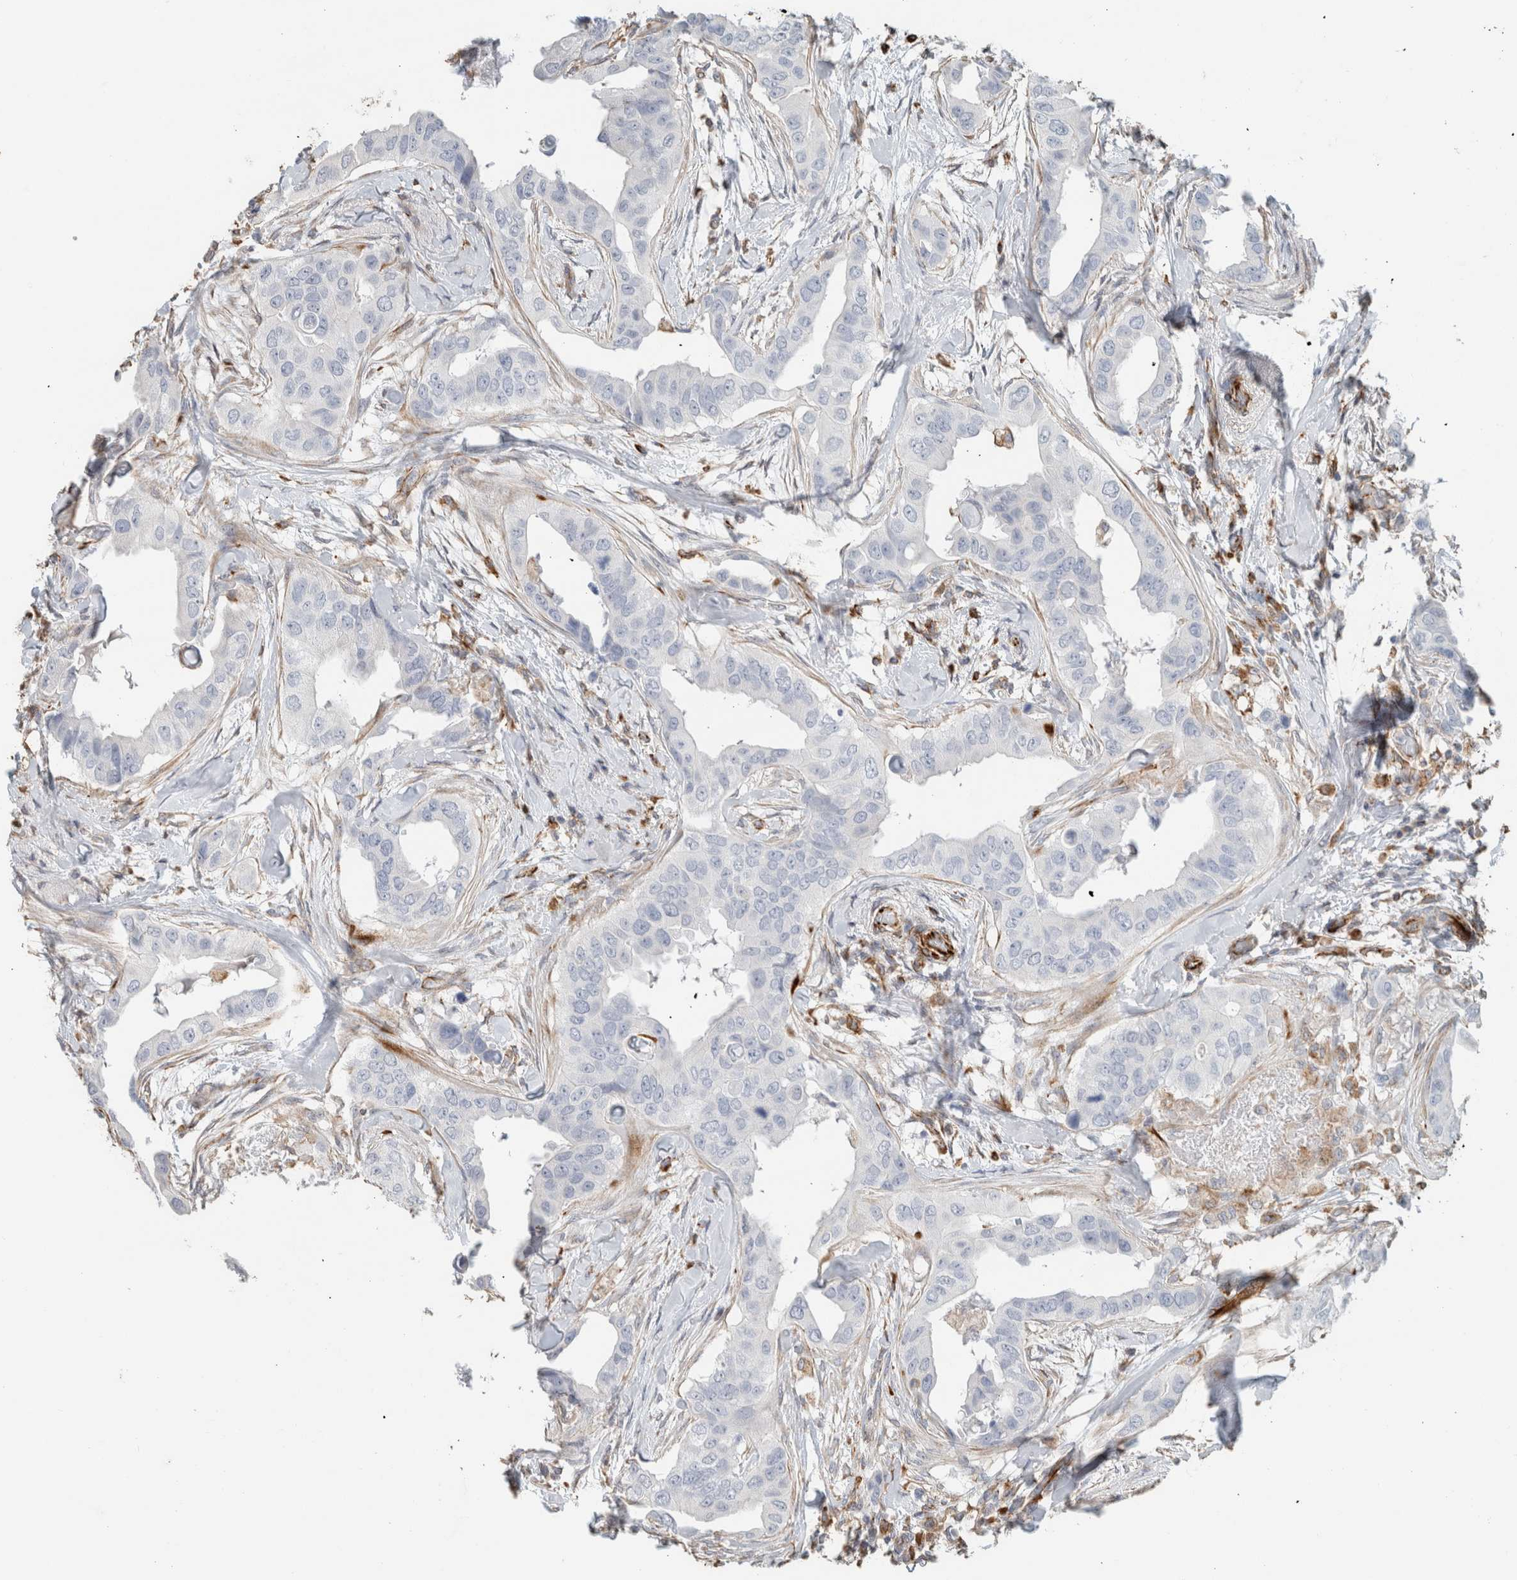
{"staining": {"intensity": "negative", "quantity": "none", "location": "none"}, "tissue": "breast cancer", "cell_type": "Tumor cells", "image_type": "cancer", "snomed": [{"axis": "morphology", "description": "Duct carcinoma"}, {"axis": "topography", "description": "Breast"}], "caption": "This is an IHC image of breast infiltrating ductal carcinoma. There is no staining in tumor cells.", "gene": "LY86", "patient": {"sex": "female", "age": 40}}